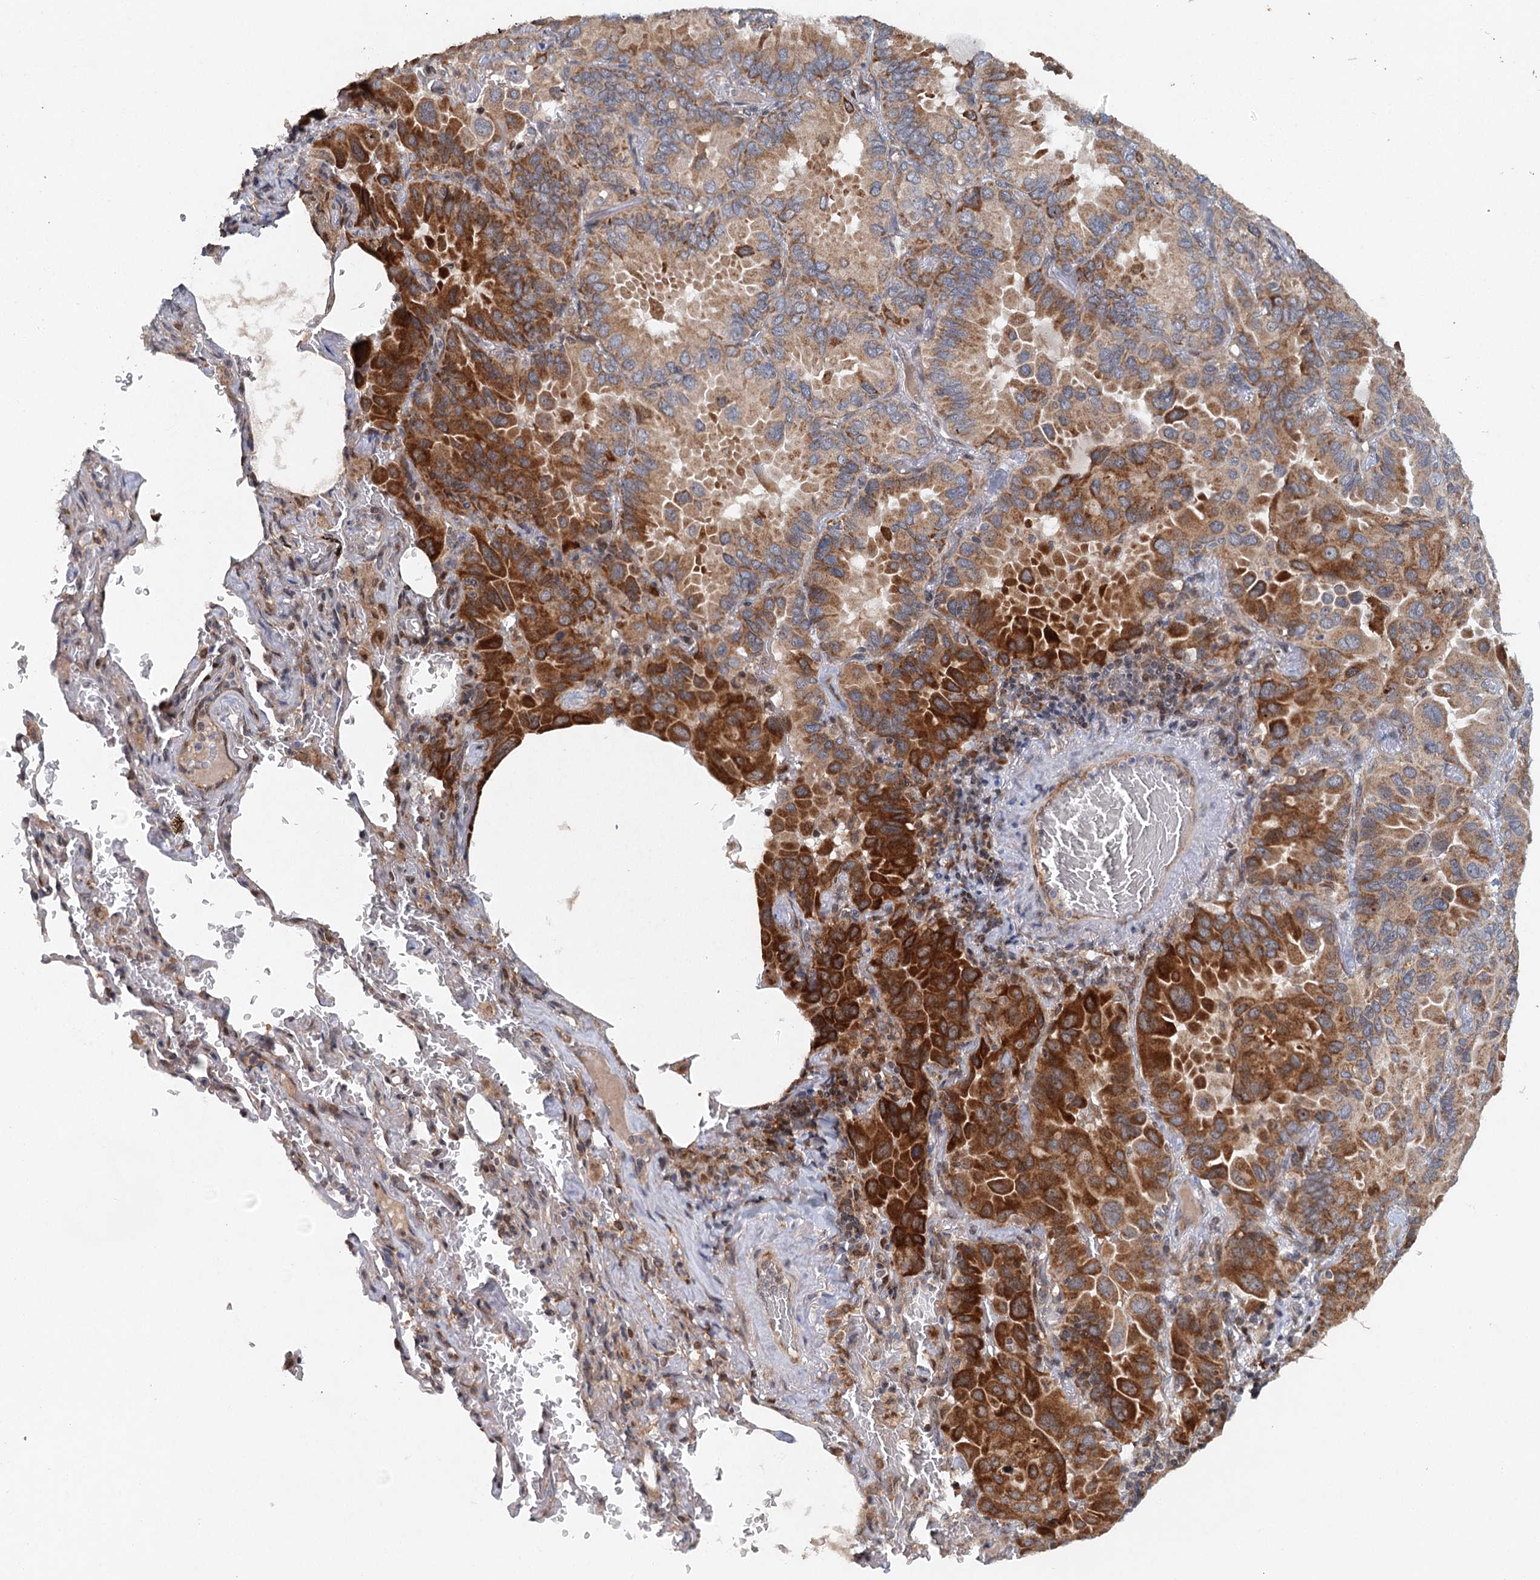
{"staining": {"intensity": "strong", "quantity": ">75%", "location": "cytoplasmic/membranous"}, "tissue": "lung cancer", "cell_type": "Tumor cells", "image_type": "cancer", "snomed": [{"axis": "morphology", "description": "Adenocarcinoma, NOS"}, {"axis": "topography", "description": "Lung"}], "caption": "Lung cancer stained for a protein displays strong cytoplasmic/membranous positivity in tumor cells. The protein of interest is stained brown, and the nuclei are stained in blue (DAB IHC with brightfield microscopy, high magnification).", "gene": "SRPX2", "patient": {"sex": "male", "age": 64}}